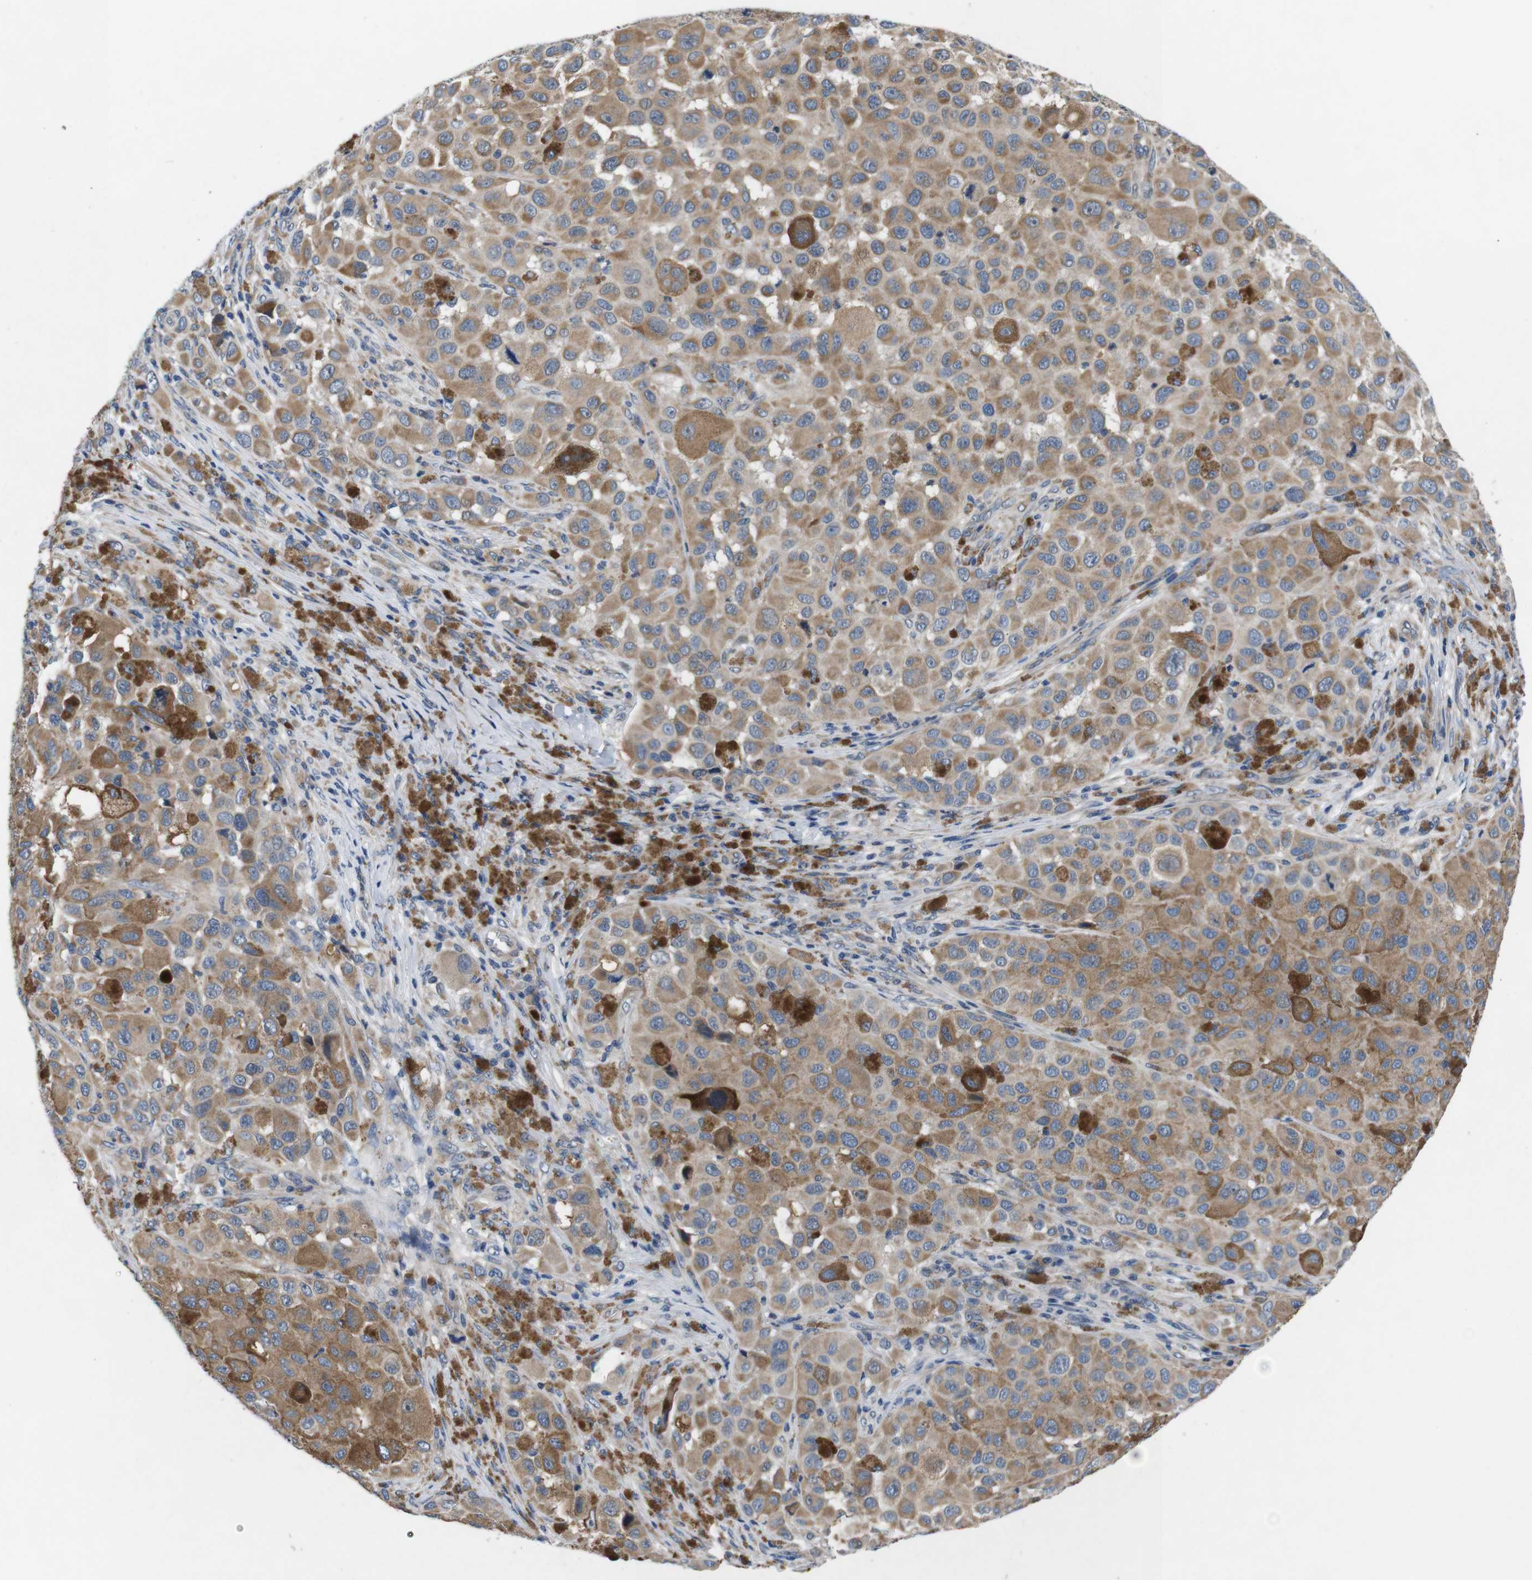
{"staining": {"intensity": "moderate", "quantity": ">75%", "location": "cytoplasmic/membranous"}, "tissue": "melanoma", "cell_type": "Tumor cells", "image_type": "cancer", "snomed": [{"axis": "morphology", "description": "Malignant melanoma, NOS"}, {"axis": "topography", "description": "Skin"}], "caption": "The image shows a brown stain indicating the presence of a protein in the cytoplasmic/membranous of tumor cells in malignant melanoma.", "gene": "JAK1", "patient": {"sex": "male", "age": 96}}